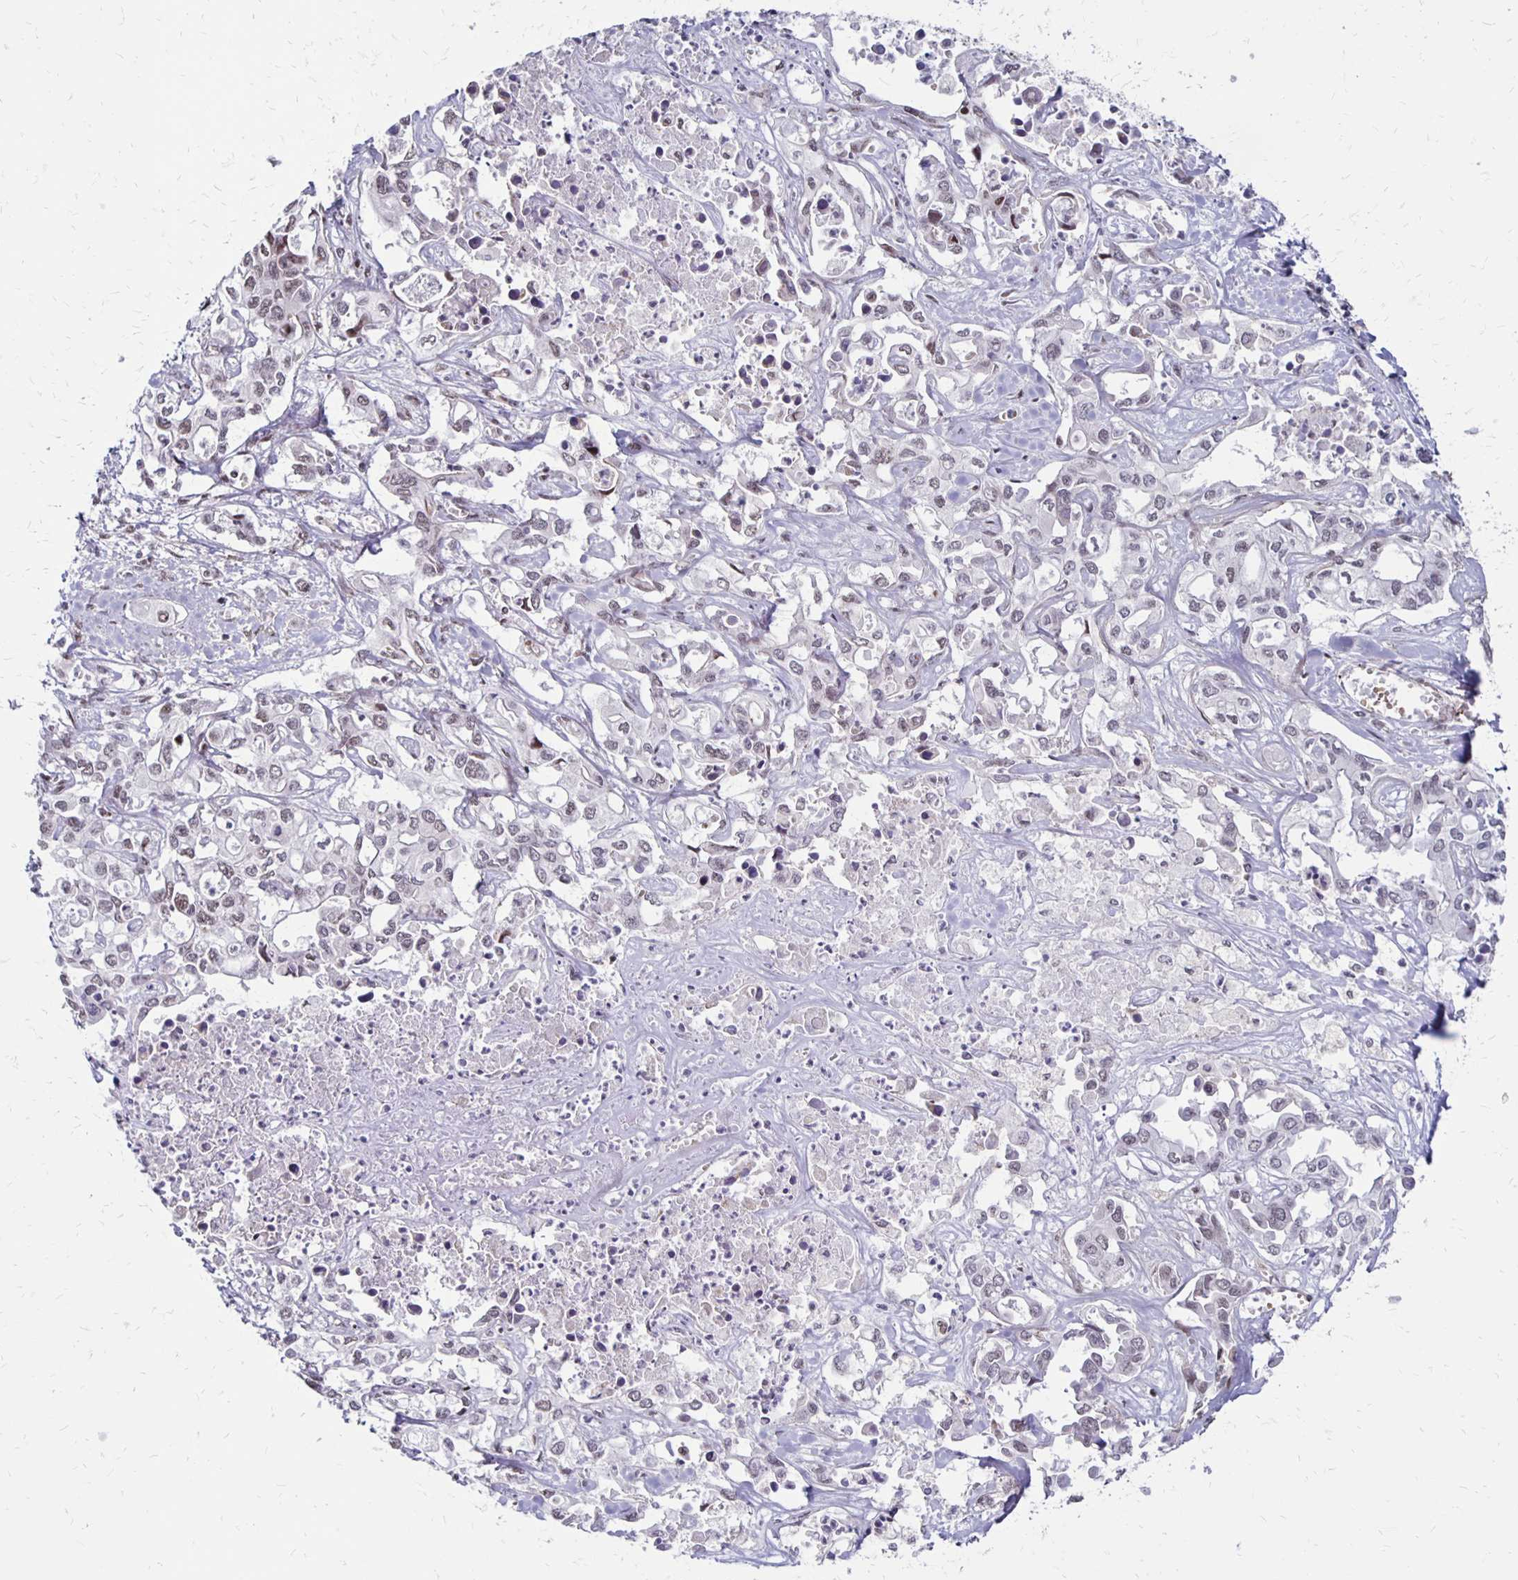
{"staining": {"intensity": "weak", "quantity": "<25%", "location": "nuclear"}, "tissue": "liver cancer", "cell_type": "Tumor cells", "image_type": "cancer", "snomed": [{"axis": "morphology", "description": "Cholangiocarcinoma"}, {"axis": "topography", "description": "Liver"}], "caption": "Liver cholangiocarcinoma stained for a protein using immunohistochemistry (IHC) displays no positivity tumor cells.", "gene": "DAGLA", "patient": {"sex": "female", "age": 64}}